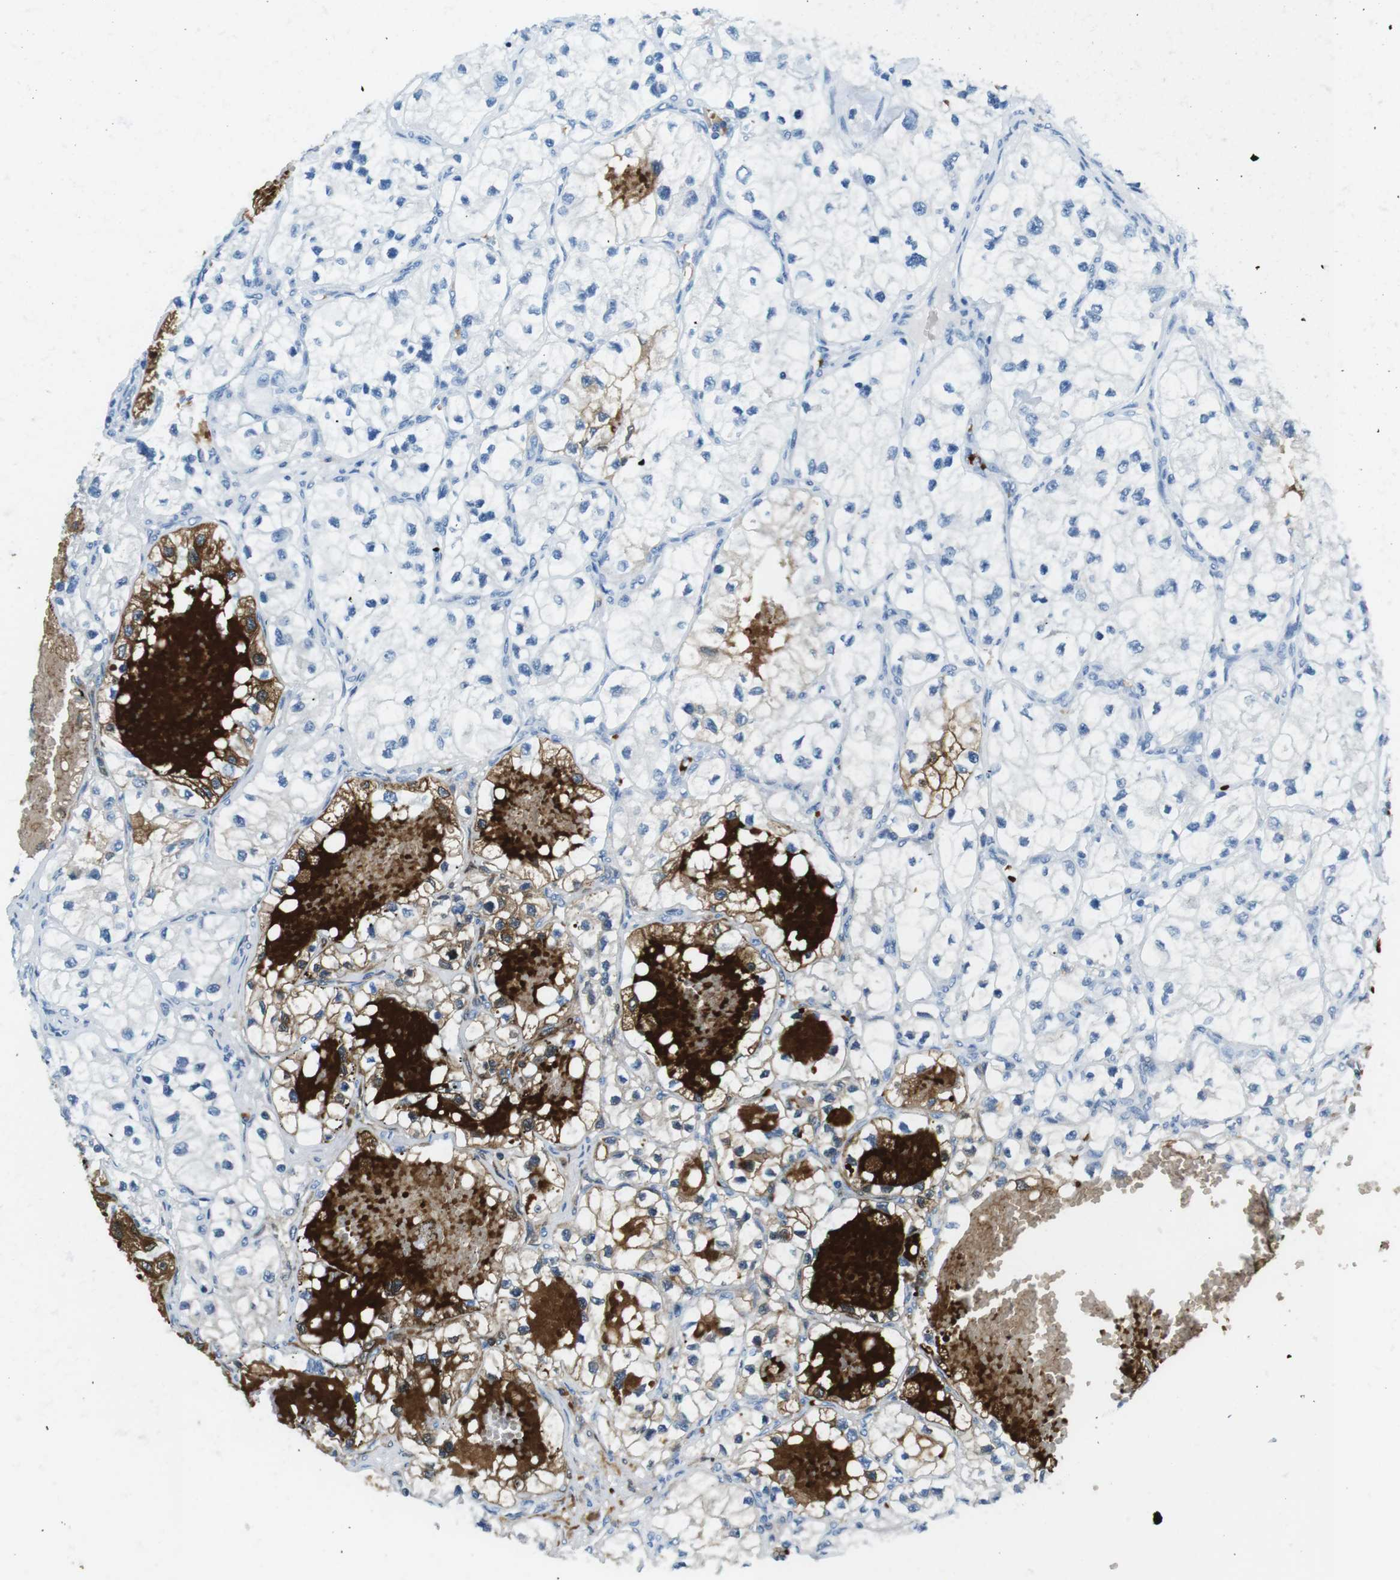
{"staining": {"intensity": "moderate", "quantity": "<25%", "location": "cytoplasmic/membranous"}, "tissue": "renal cancer", "cell_type": "Tumor cells", "image_type": "cancer", "snomed": [{"axis": "morphology", "description": "Adenocarcinoma, NOS"}, {"axis": "topography", "description": "Kidney"}], "caption": "Renal cancer was stained to show a protein in brown. There is low levels of moderate cytoplasmic/membranous expression in approximately <25% of tumor cells.", "gene": "TFAP2C", "patient": {"sex": "female", "age": 57}}